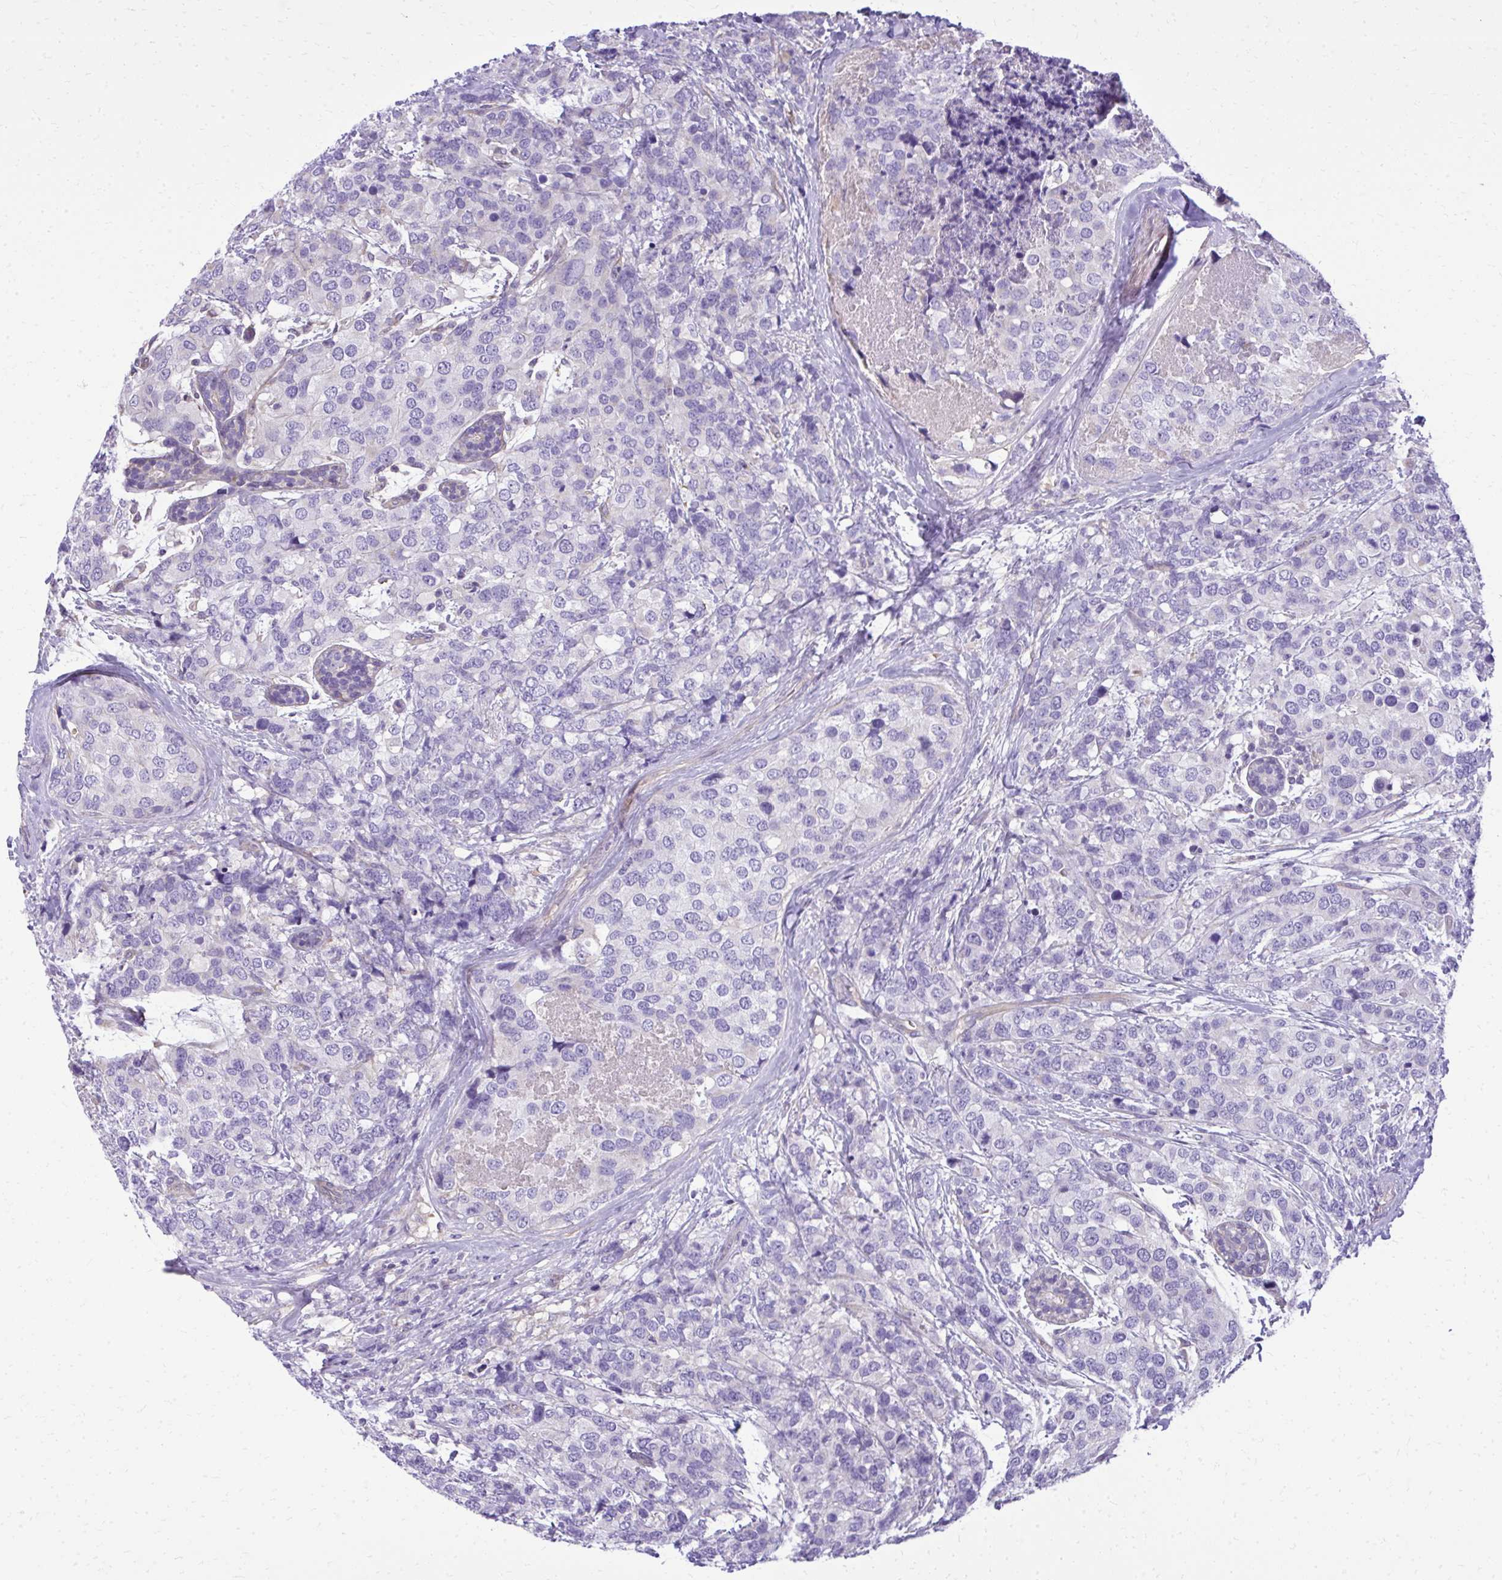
{"staining": {"intensity": "negative", "quantity": "none", "location": "none"}, "tissue": "breast cancer", "cell_type": "Tumor cells", "image_type": "cancer", "snomed": [{"axis": "morphology", "description": "Lobular carcinoma"}, {"axis": "topography", "description": "Breast"}], "caption": "Tumor cells are negative for protein expression in human breast lobular carcinoma.", "gene": "RUNDC3B", "patient": {"sex": "female", "age": 59}}